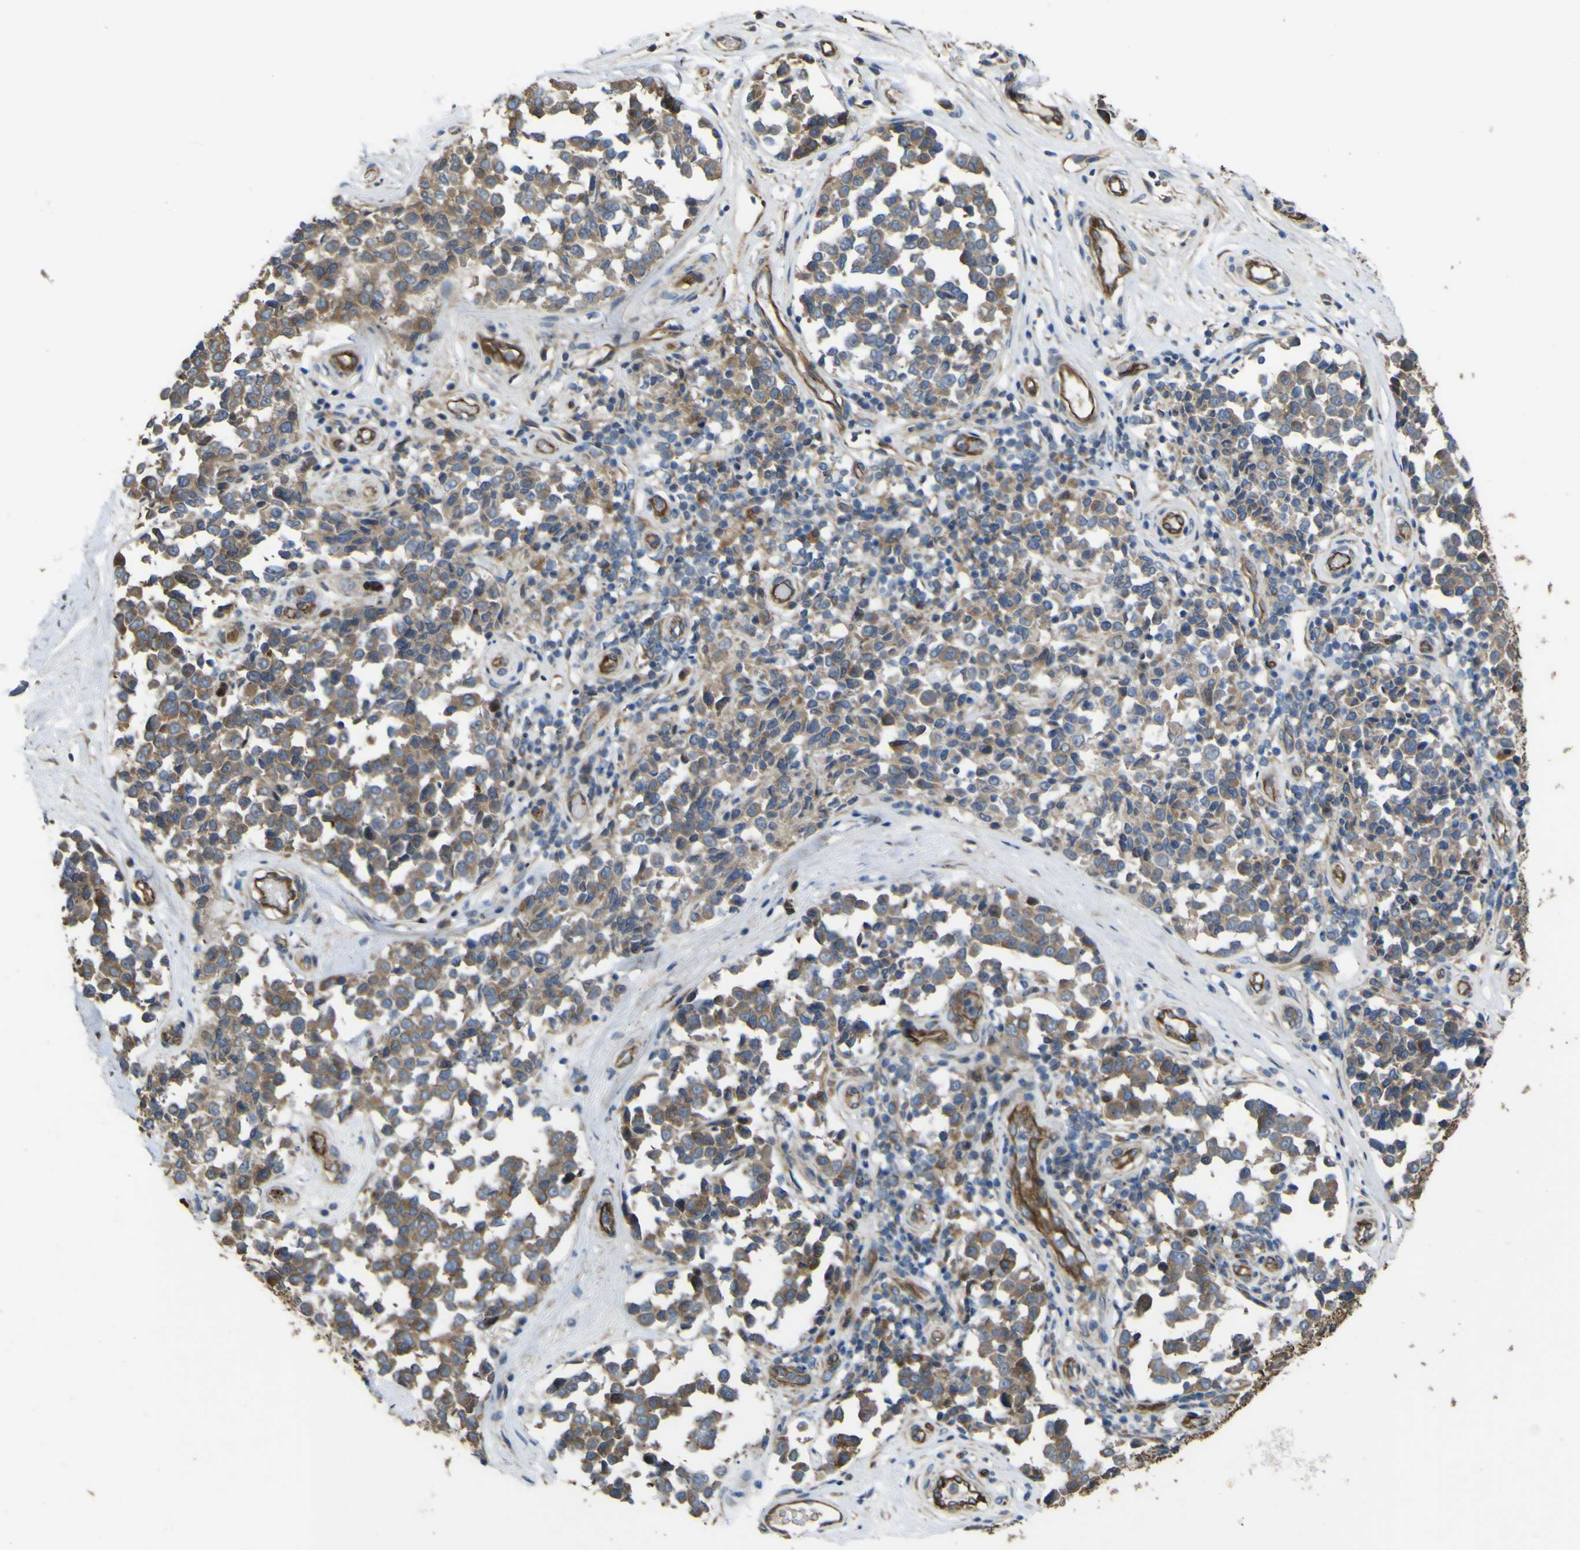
{"staining": {"intensity": "weak", "quantity": ">75%", "location": "cytoplasmic/membranous"}, "tissue": "melanoma", "cell_type": "Tumor cells", "image_type": "cancer", "snomed": [{"axis": "morphology", "description": "Malignant melanoma, NOS"}, {"axis": "topography", "description": "Skin"}], "caption": "The micrograph reveals a brown stain indicating the presence of a protein in the cytoplasmic/membranous of tumor cells in malignant melanoma.", "gene": "FBXO30", "patient": {"sex": "female", "age": 64}}